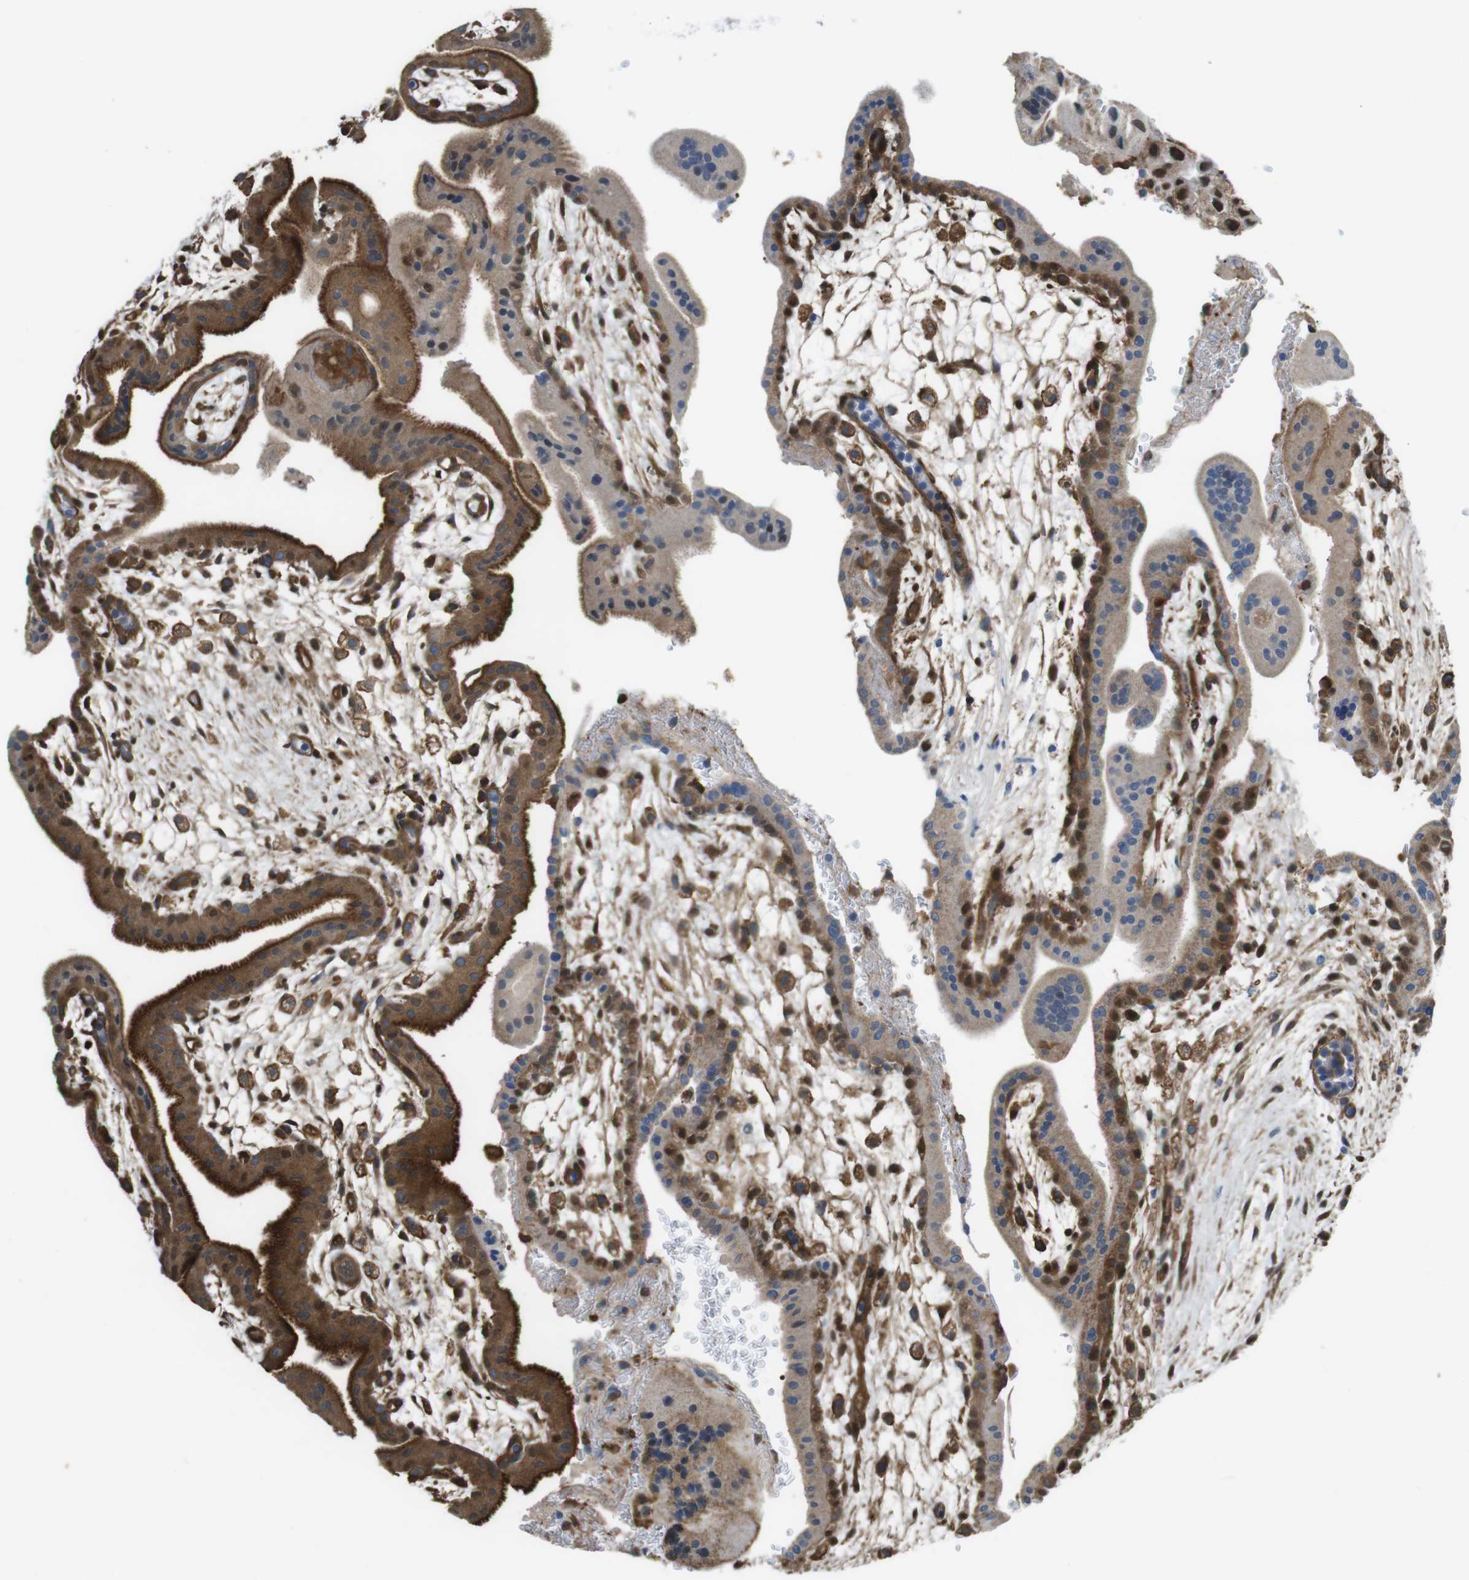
{"staining": {"intensity": "moderate", "quantity": ">75%", "location": "cytoplasmic/membranous"}, "tissue": "placenta", "cell_type": "Trophoblastic cells", "image_type": "normal", "snomed": [{"axis": "morphology", "description": "Normal tissue, NOS"}, {"axis": "topography", "description": "Placenta"}], "caption": "Placenta stained with a brown dye shows moderate cytoplasmic/membranous positive expression in about >75% of trophoblastic cells.", "gene": "ARHGDIA", "patient": {"sex": "female", "age": 35}}